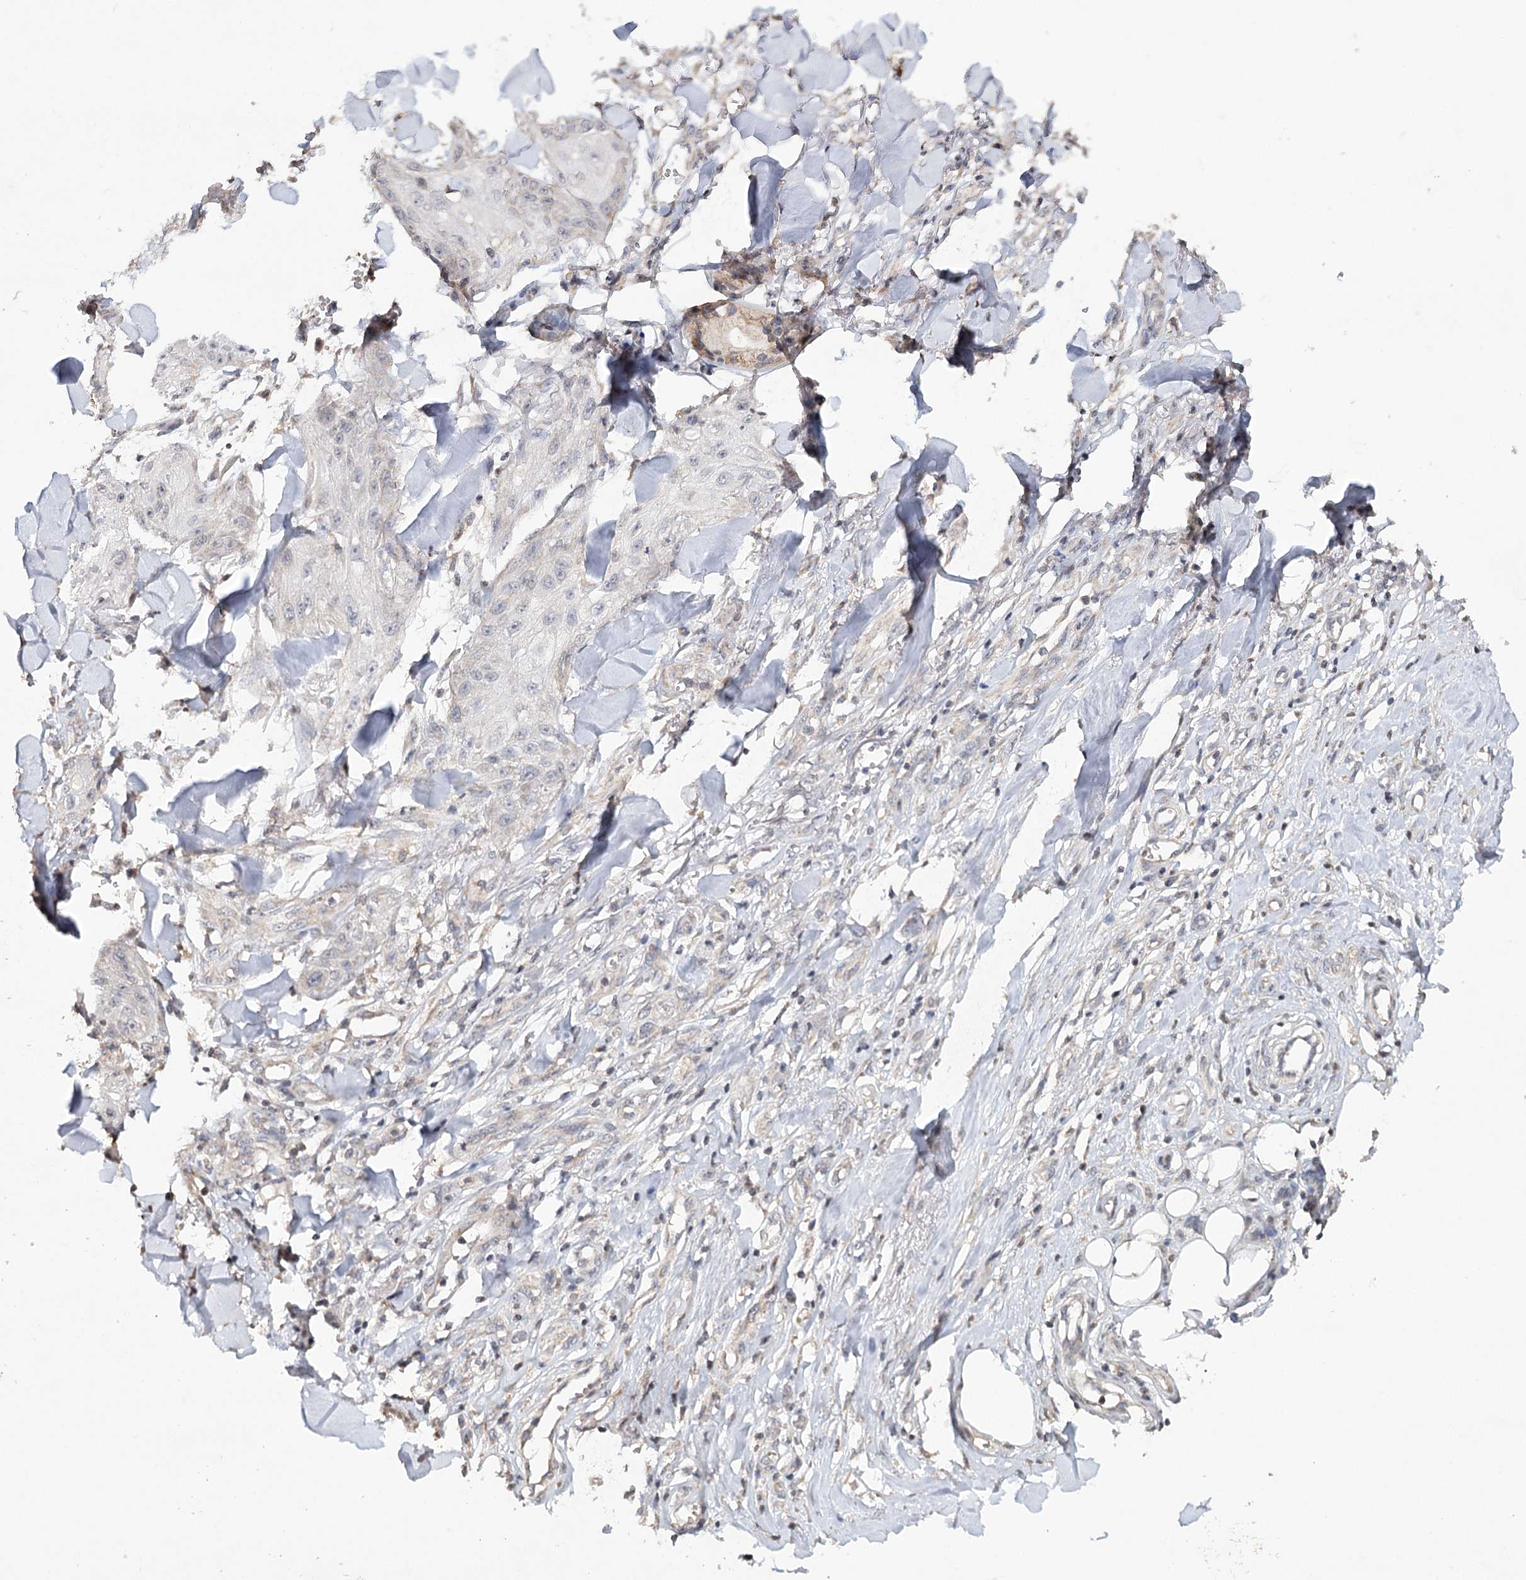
{"staining": {"intensity": "negative", "quantity": "none", "location": "none"}, "tissue": "skin cancer", "cell_type": "Tumor cells", "image_type": "cancer", "snomed": [{"axis": "morphology", "description": "Squamous cell carcinoma, NOS"}, {"axis": "topography", "description": "Skin"}], "caption": "An immunohistochemistry (IHC) histopathology image of skin cancer is shown. There is no staining in tumor cells of skin cancer.", "gene": "ICOS", "patient": {"sex": "male", "age": 74}}